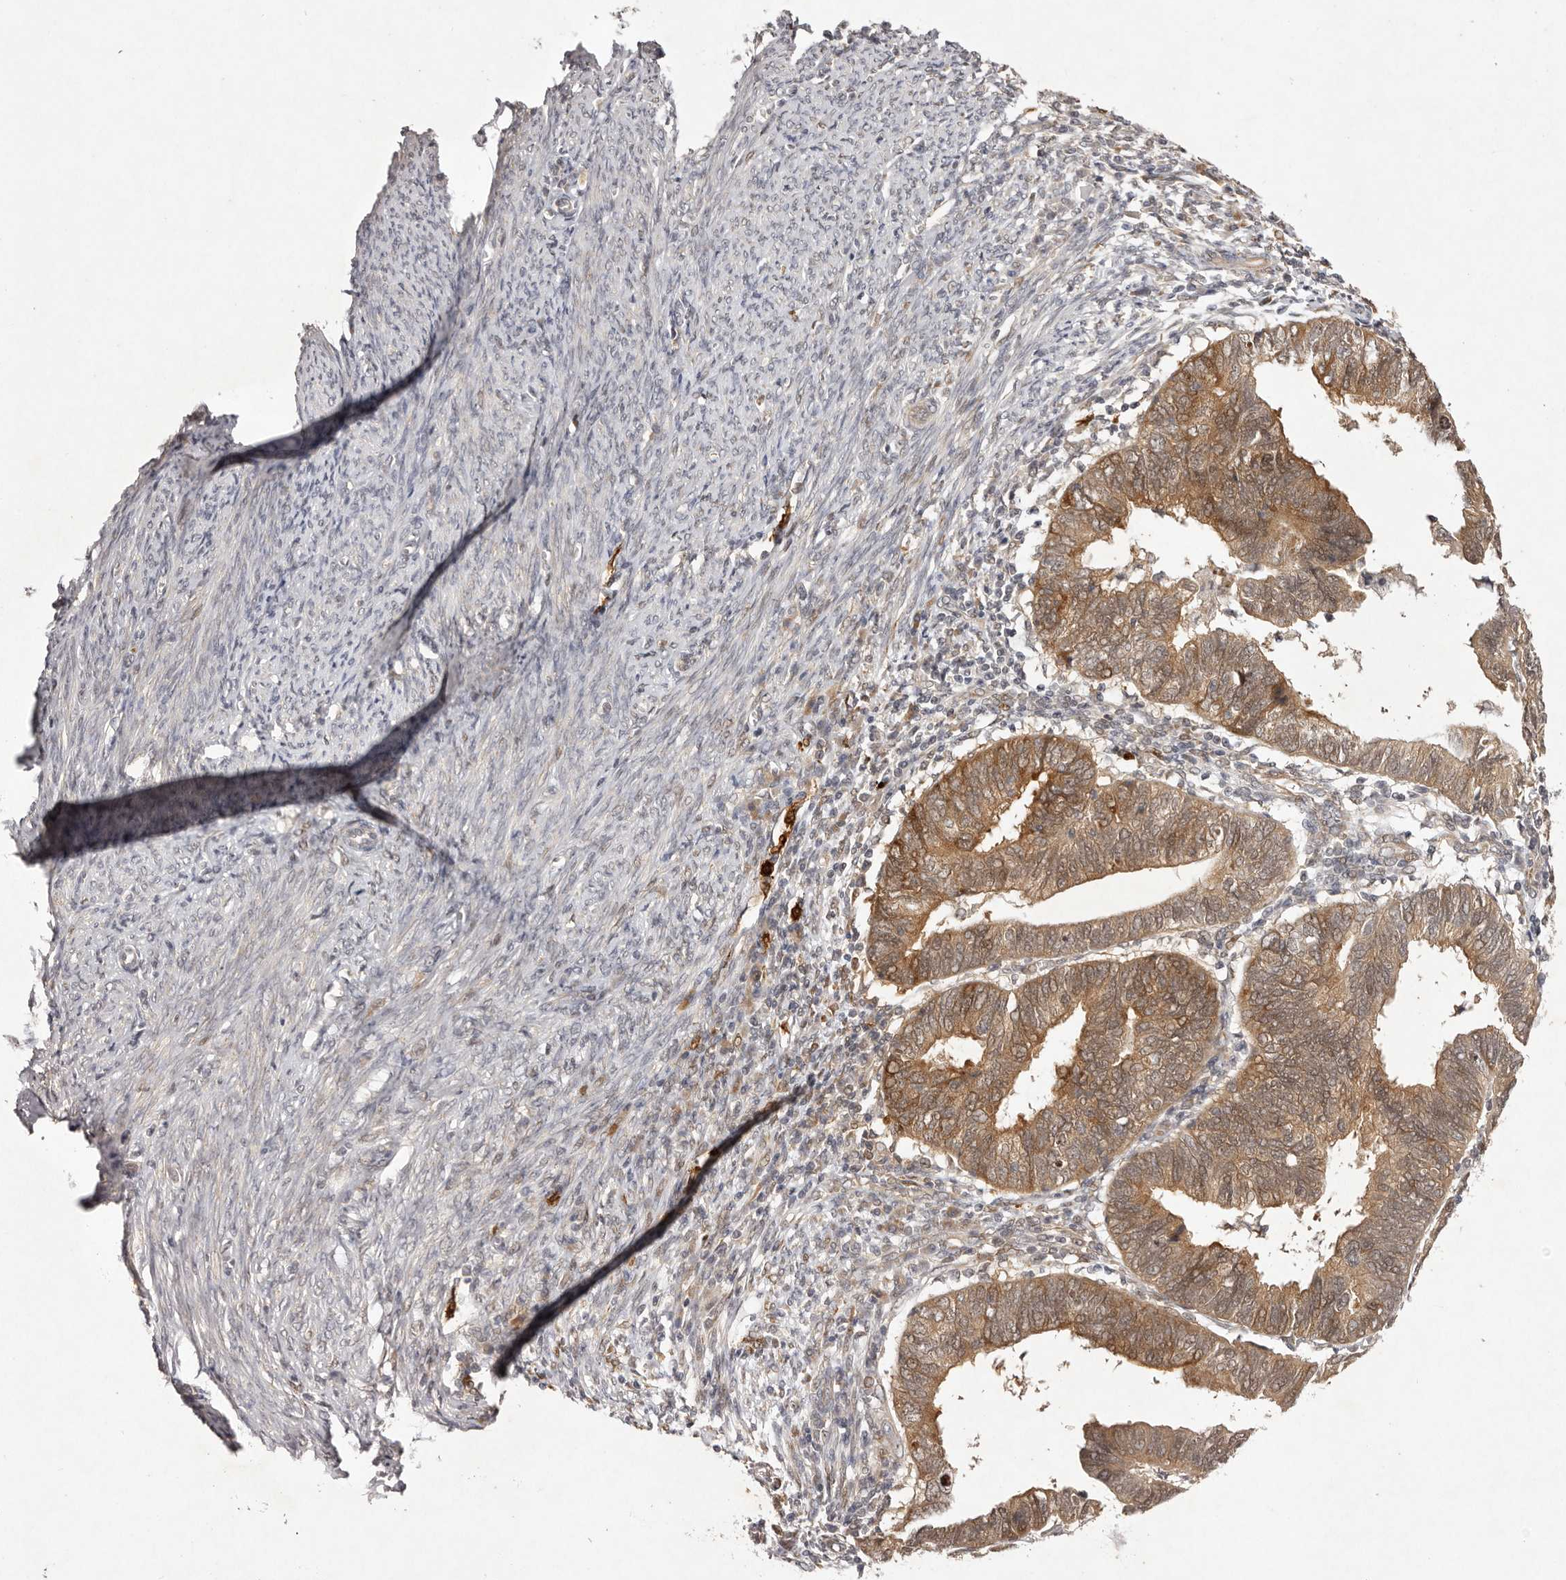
{"staining": {"intensity": "moderate", "quantity": ">75%", "location": "cytoplasmic/membranous,nuclear"}, "tissue": "endometrial cancer", "cell_type": "Tumor cells", "image_type": "cancer", "snomed": [{"axis": "morphology", "description": "Adenocarcinoma, NOS"}, {"axis": "topography", "description": "Uterus"}], "caption": "Immunohistochemistry histopathology image of human endometrial cancer stained for a protein (brown), which displays medium levels of moderate cytoplasmic/membranous and nuclear expression in approximately >75% of tumor cells.", "gene": "BUD31", "patient": {"sex": "female", "age": 77}}